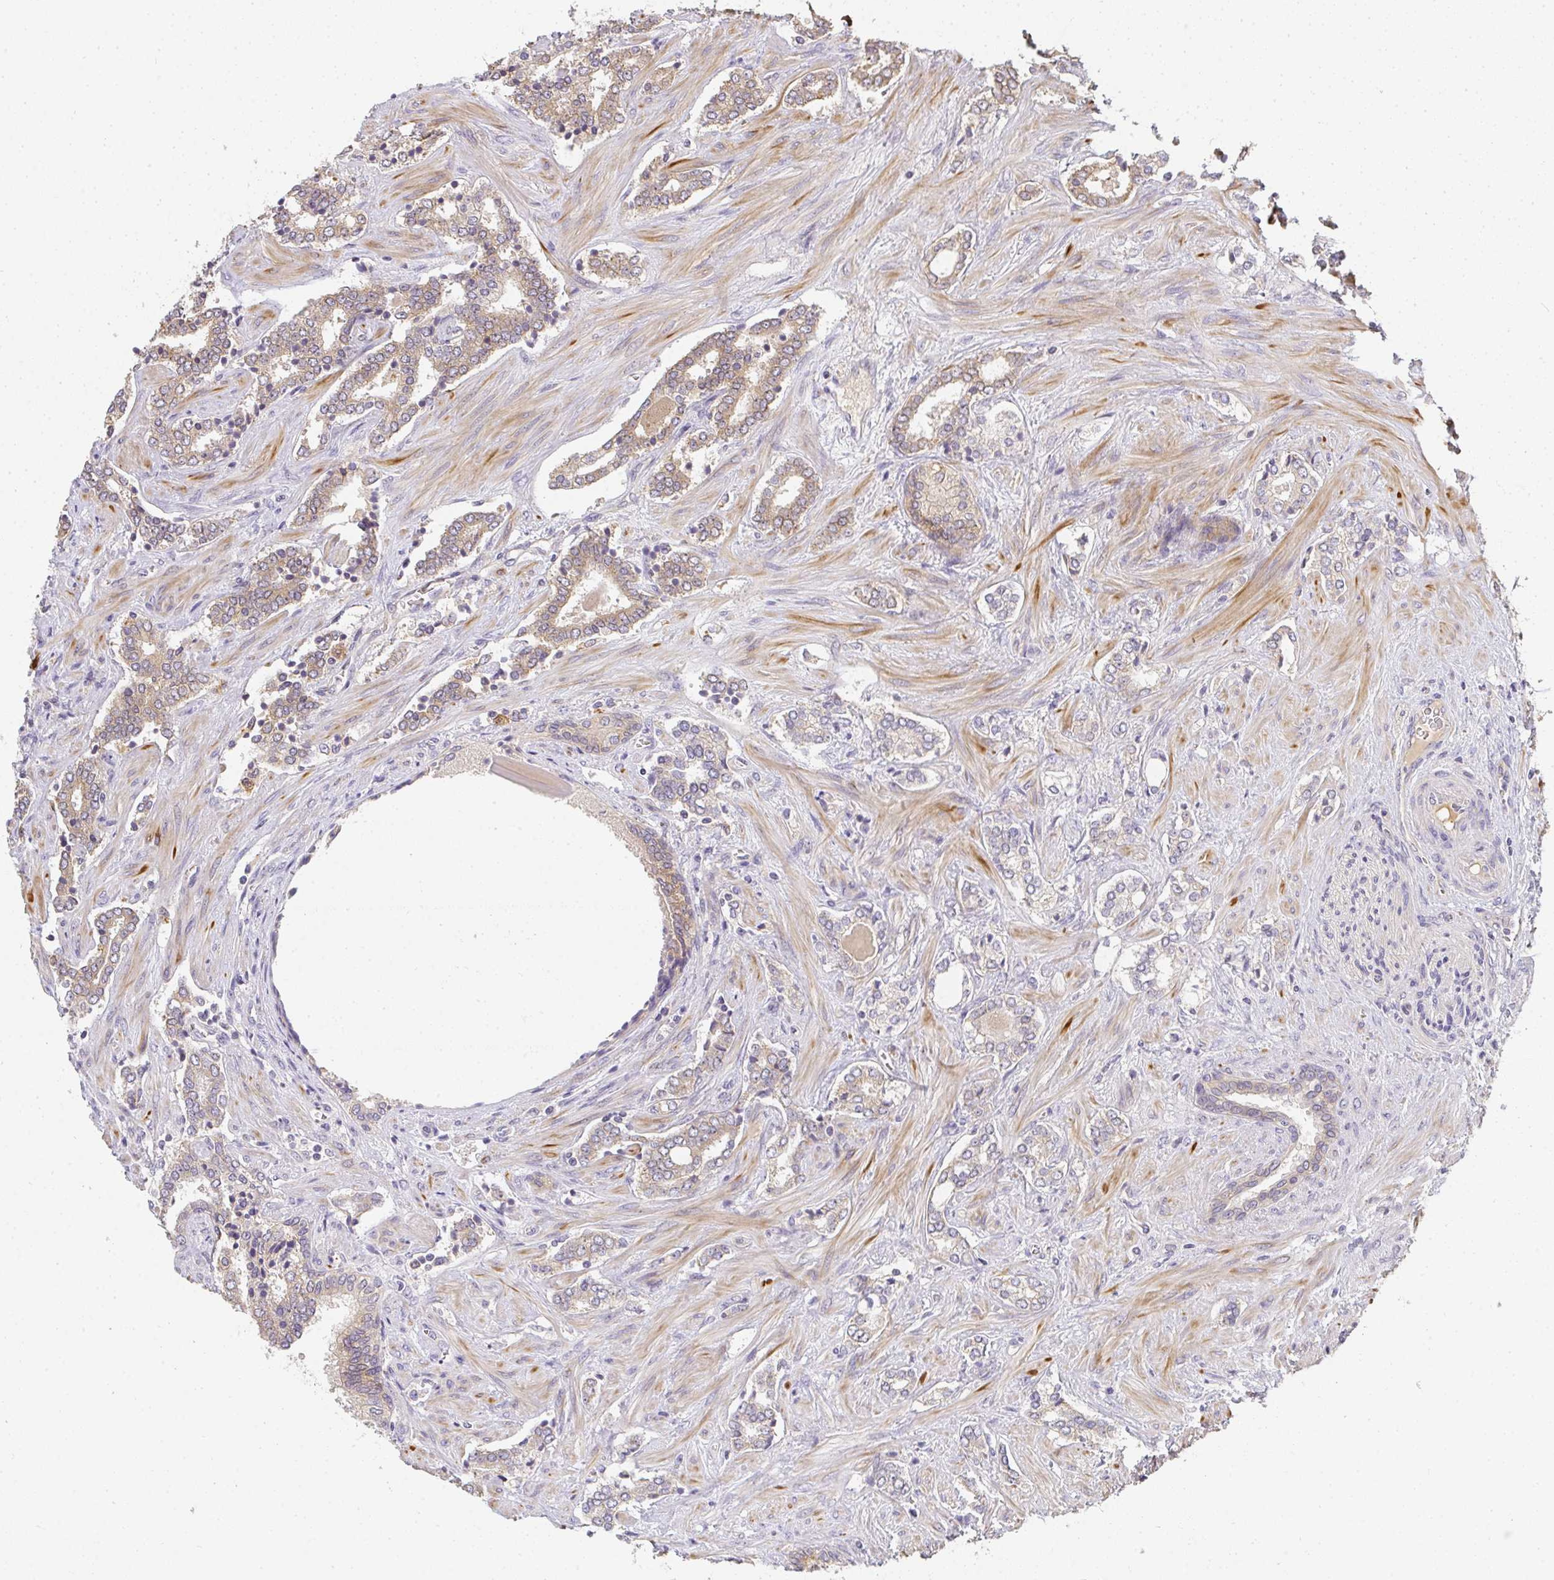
{"staining": {"intensity": "weak", "quantity": "25%-75%", "location": "cytoplasmic/membranous"}, "tissue": "prostate cancer", "cell_type": "Tumor cells", "image_type": "cancer", "snomed": [{"axis": "morphology", "description": "Adenocarcinoma, High grade"}, {"axis": "topography", "description": "Prostate"}], "caption": "High-grade adenocarcinoma (prostate) was stained to show a protein in brown. There is low levels of weak cytoplasmic/membranous expression in about 25%-75% of tumor cells. (IHC, brightfield microscopy, high magnification).", "gene": "SLC35B3", "patient": {"sex": "male", "age": 60}}